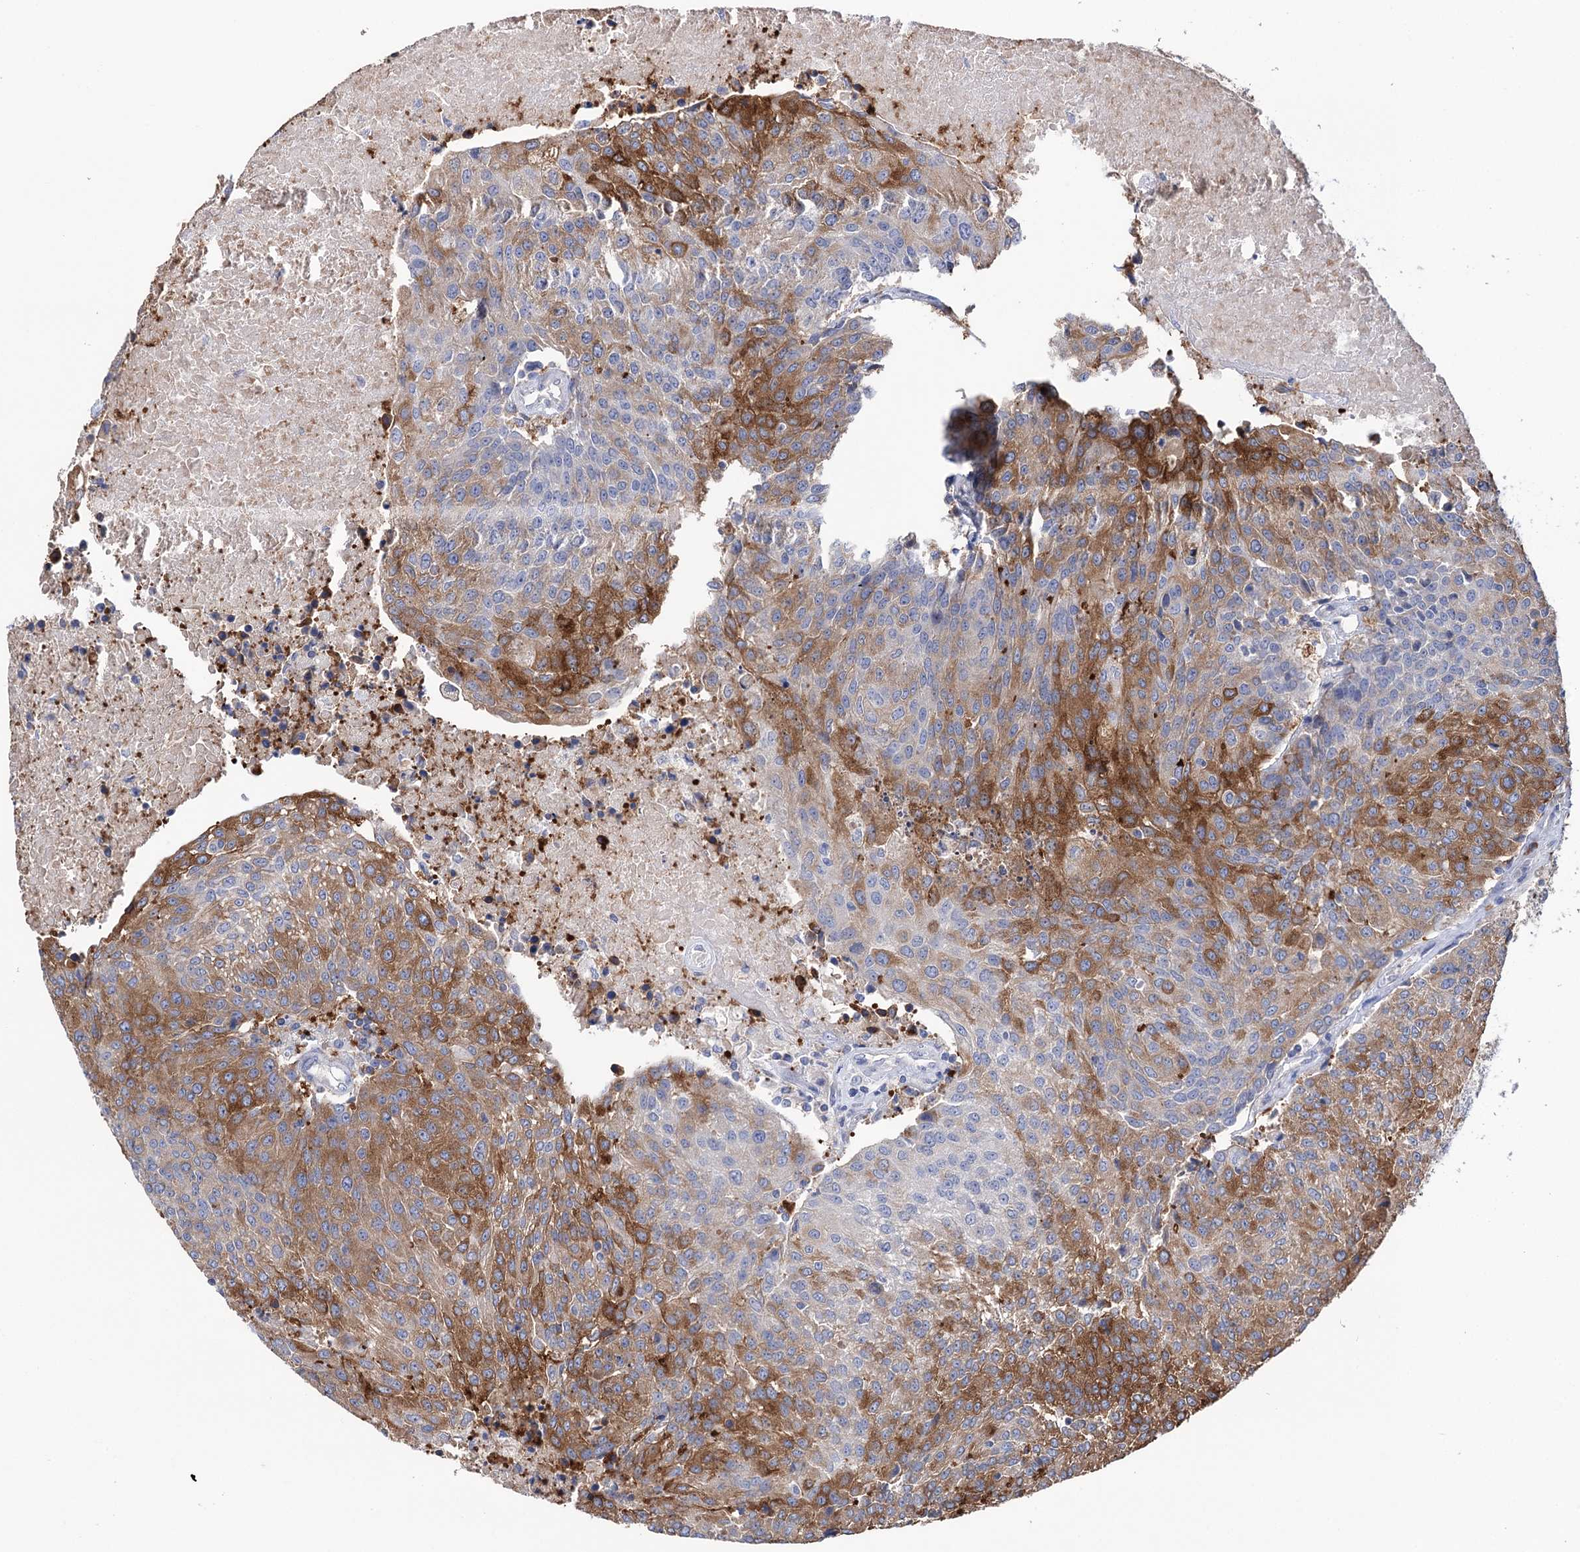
{"staining": {"intensity": "moderate", "quantity": "25%-75%", "location": "cytoplasmic/membranous"}, "tissue": "urothelial cancer", "cell_type": "Tumor cells", "image_type": "cancer", "snomed": [{"axis": "morphology", "description": "Urothelial carcinoma, High grade"}, {"axis": "topography", "description": "Urinary bladder"}], "caption": "Protein expression analysis of human urothelial cancer reveals moderate cytoplasmic/membranous positivity in approximately 25%-75% of tumor cells.", "gene": "BBS4", "patient": {"sex": "female", "age": 85}}